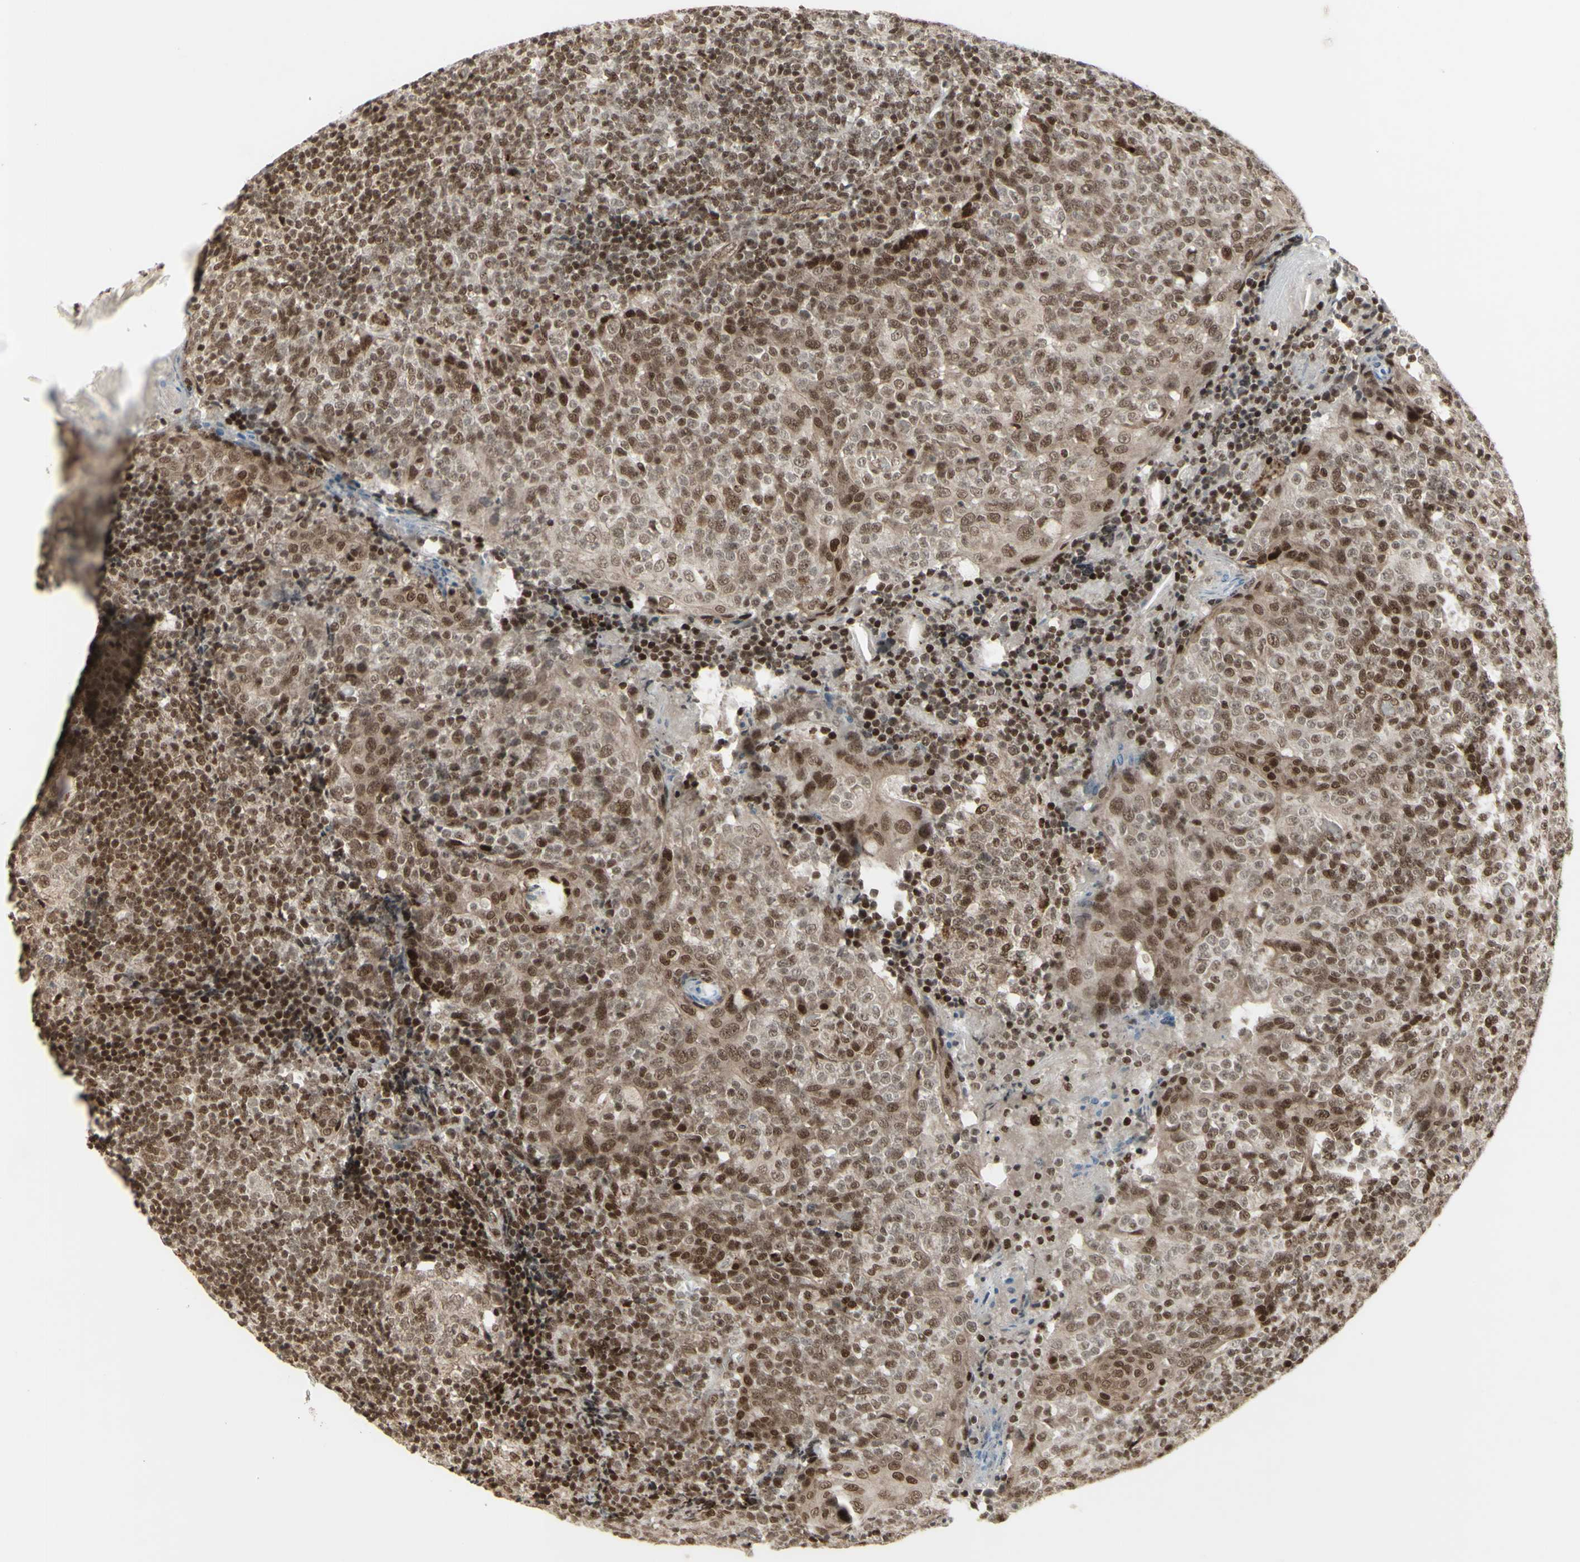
{"staining": {"intensity": "moderate", "quantity": ">75%", "location": "nuclear"}, "tissue": "tonsil", "cell_type": "Germinal center cells", "image_type": "normal", "snomed": [{"axis": "morphology", "description": "Normal tissue, NOS"}, {"axis": "topography", "description": "Tonsil"}], "caption": "Tonsil stained with immunohistochemistry displays moderate nuclear staining in approximately >75% of germinal center cells. (DAB (3,3'-diaminobenzidine) IHC, brown staining for protein, blue staining for nuclei).", "gene": "CBX1", "patient": {"sex": "female", "age": 19}}